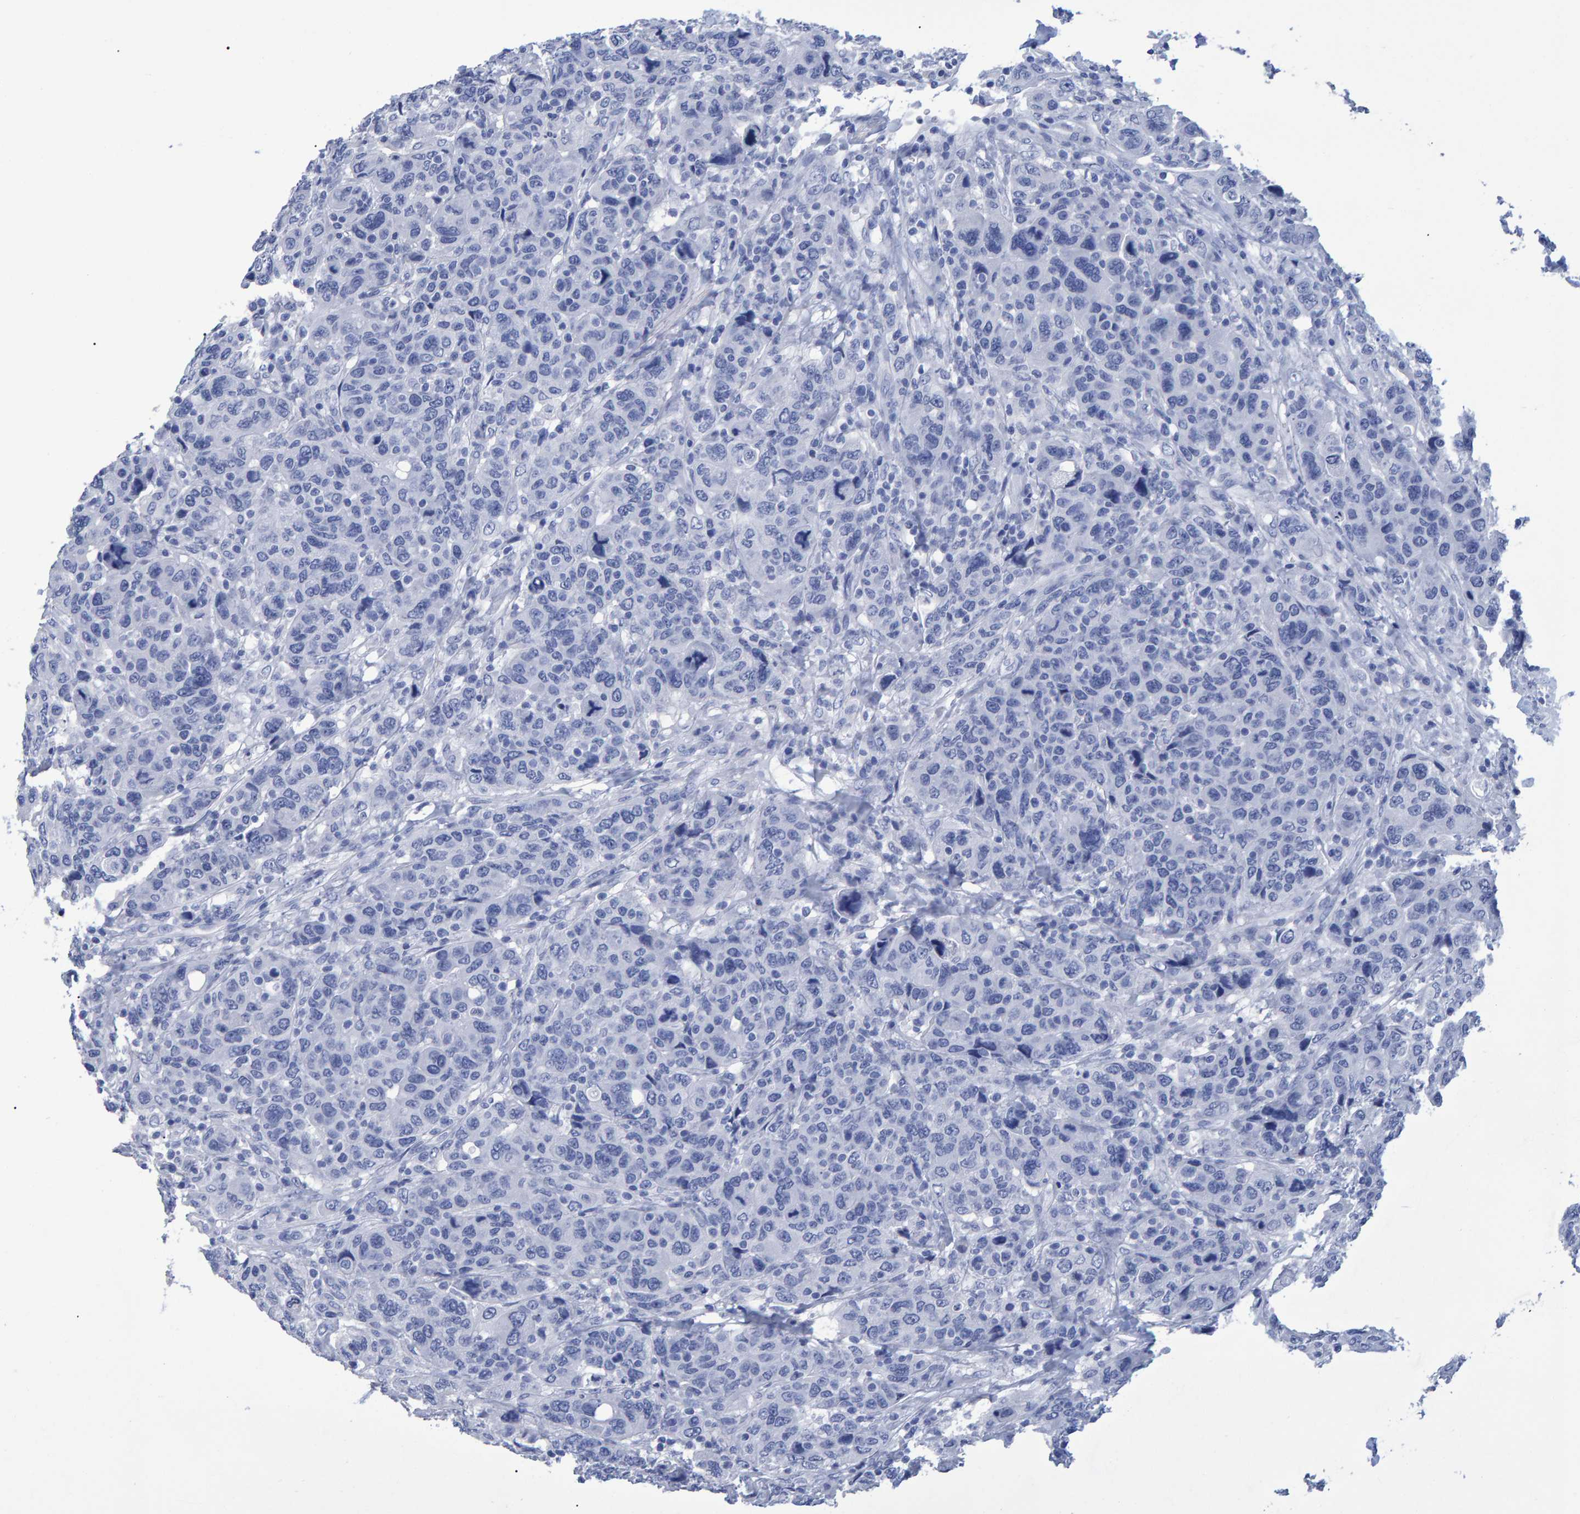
{"staining": {"intensity": "negative", "quantity": "none", "location": "none"}, "tissue": "breast cancer", "cell_type": "Tumor cells", "image_type": "cancer", "snomed": [{"axis": "morphology", "description": "Duct carcinoma"}, {"axis": "topography", "description": "Breast"}], "caption": "The immunohistochemistry micrograph has no significant staining in tumor cells of breast cancer (infiltrating ductal carcinoma) tissue.", "gene": "HEMGN", "patient": {"sex": "female", "age": 37}}